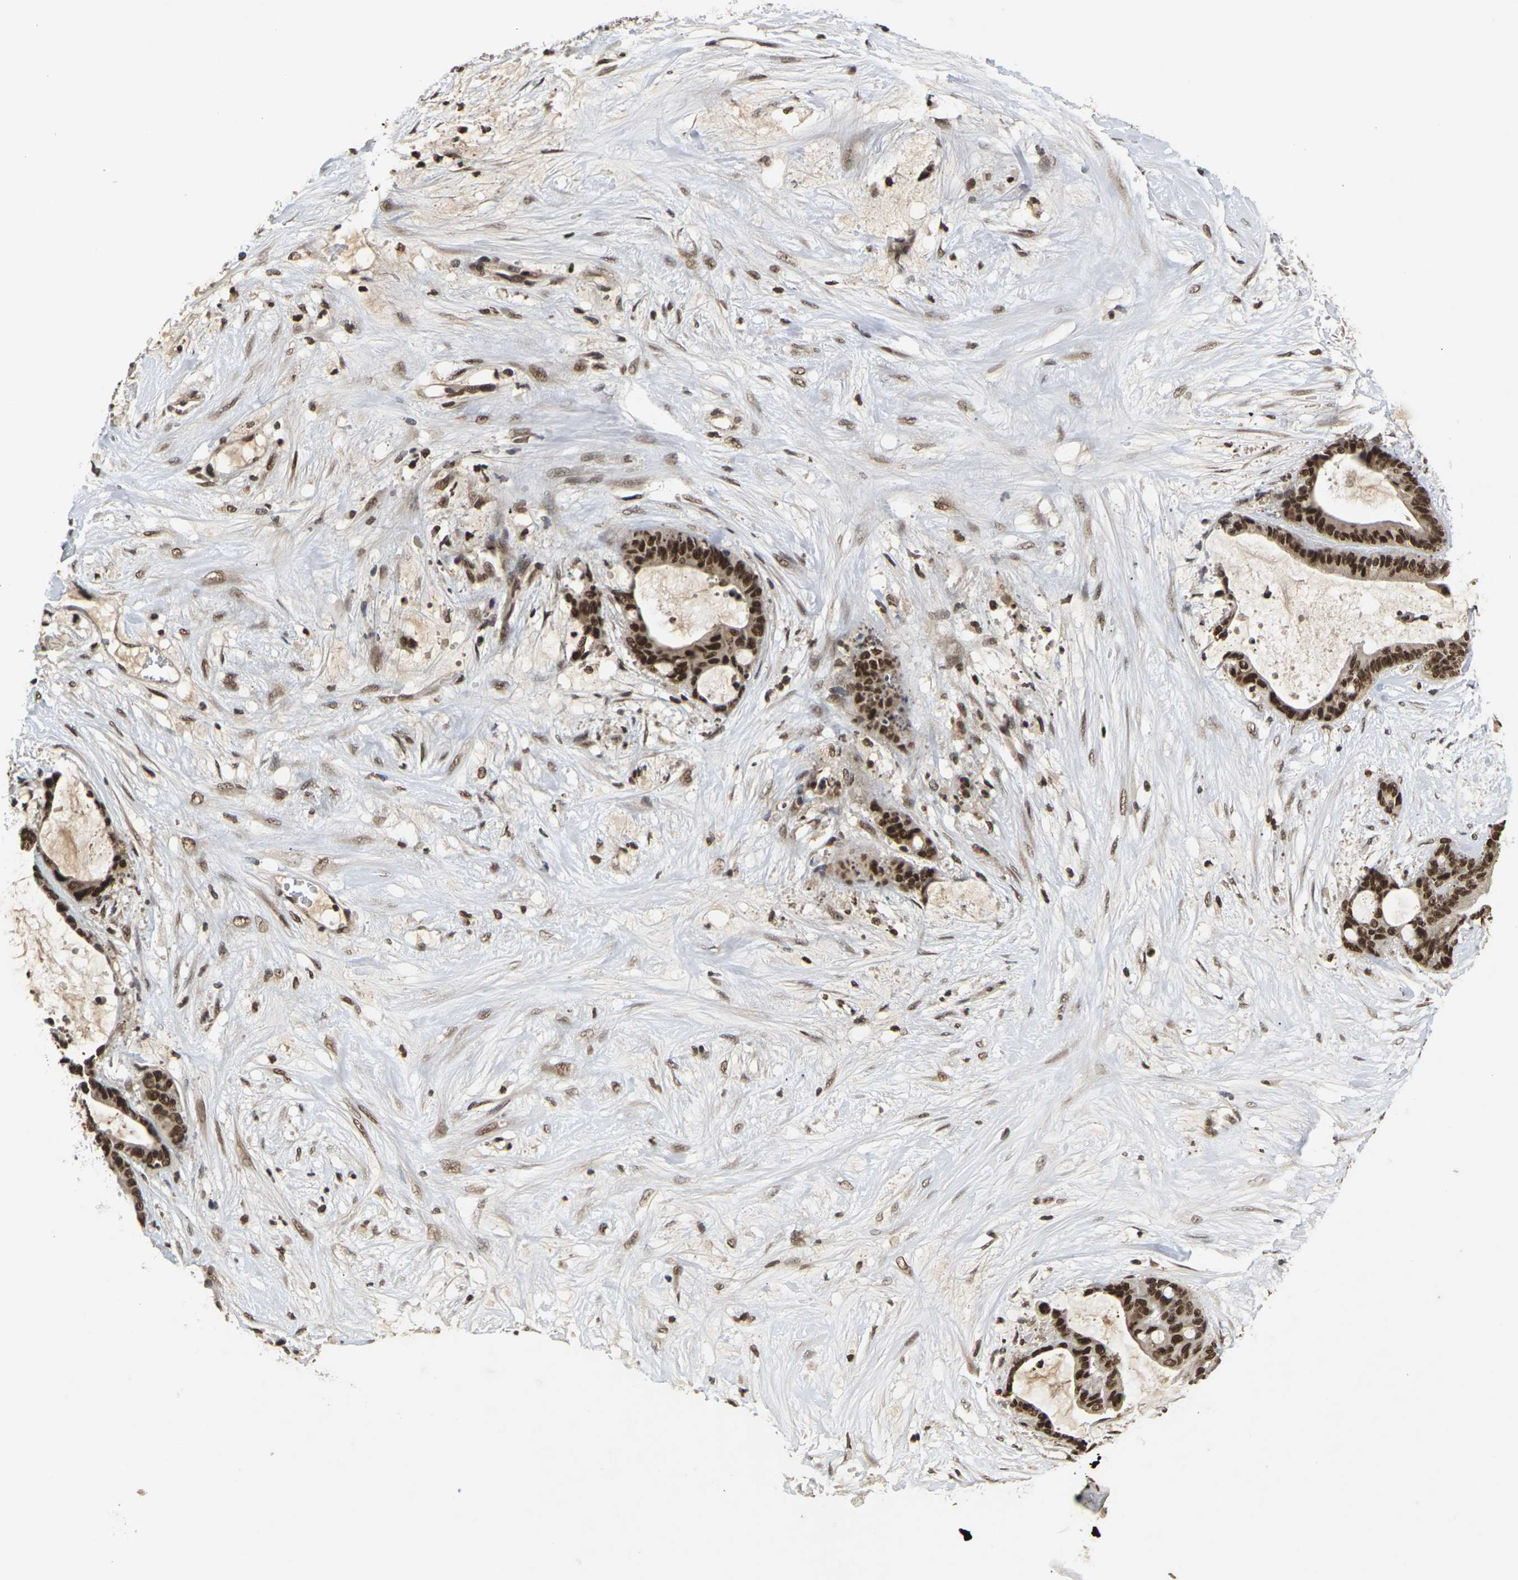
{"staining": {"intensity": "strong", "quantity": ">75%", "location": "nuclear"}, "tissue": "liver cancer", "cell_type": "Tumor cells", "image_type": "cancer", "snomed": [{"axis": "morphology", "description": "Cholangiocarcinoma"}, {"axis": "topography", "description": "Liver"}], "caption": "Immunohistochemistry (IHC) staining of cholangiocarcinoma (liver), which reveals high levels of strong nuclear expression in about >75% of tumor cells indicating strong nuclear protein positivity. The staining was performed using DAB (3,3'-diaminobenzidine) (brown) for protein detection and nuclei were counterstained in hematoxylin (blue).", "gene": "NELFA", "patient": {"sex": "female", "age": 73}}